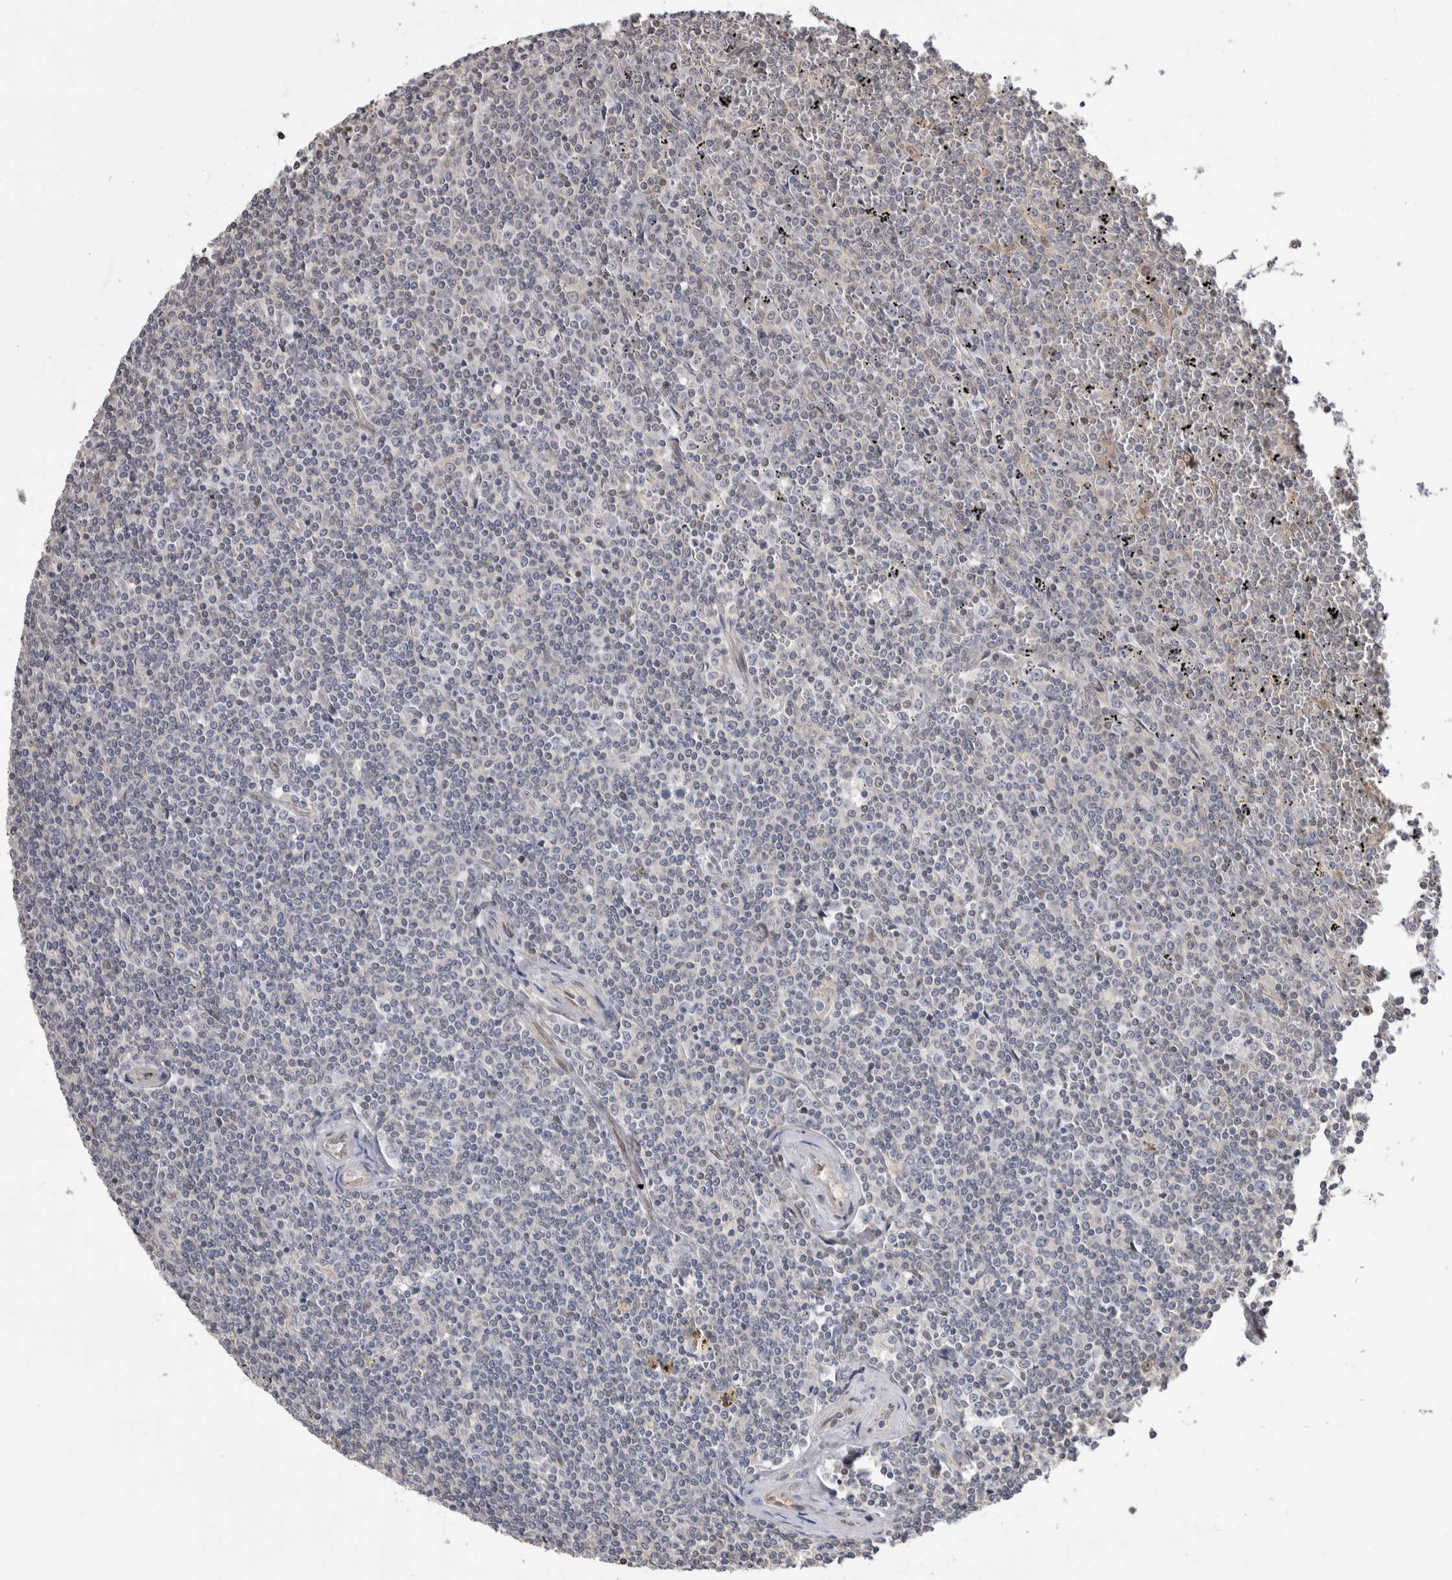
{"staining": {"intensity": "negative", "quantity": "none", "location": "none"}, "tissue": "lymphoma", "cell_type": "Tumor cells", "image_type": "cancer", "snomed": [{"axis": "morphology", "description": "Malignant lymphoma, non-Hodgkin's type, Low grade"}, {"axis": "topography", "description": "Spleen"}], "caption": "Tumor cells are negative for brown protein staining in lymphoma.", "gene": "ZBTB49", "patient": {"sex": "female", "age": 19}}